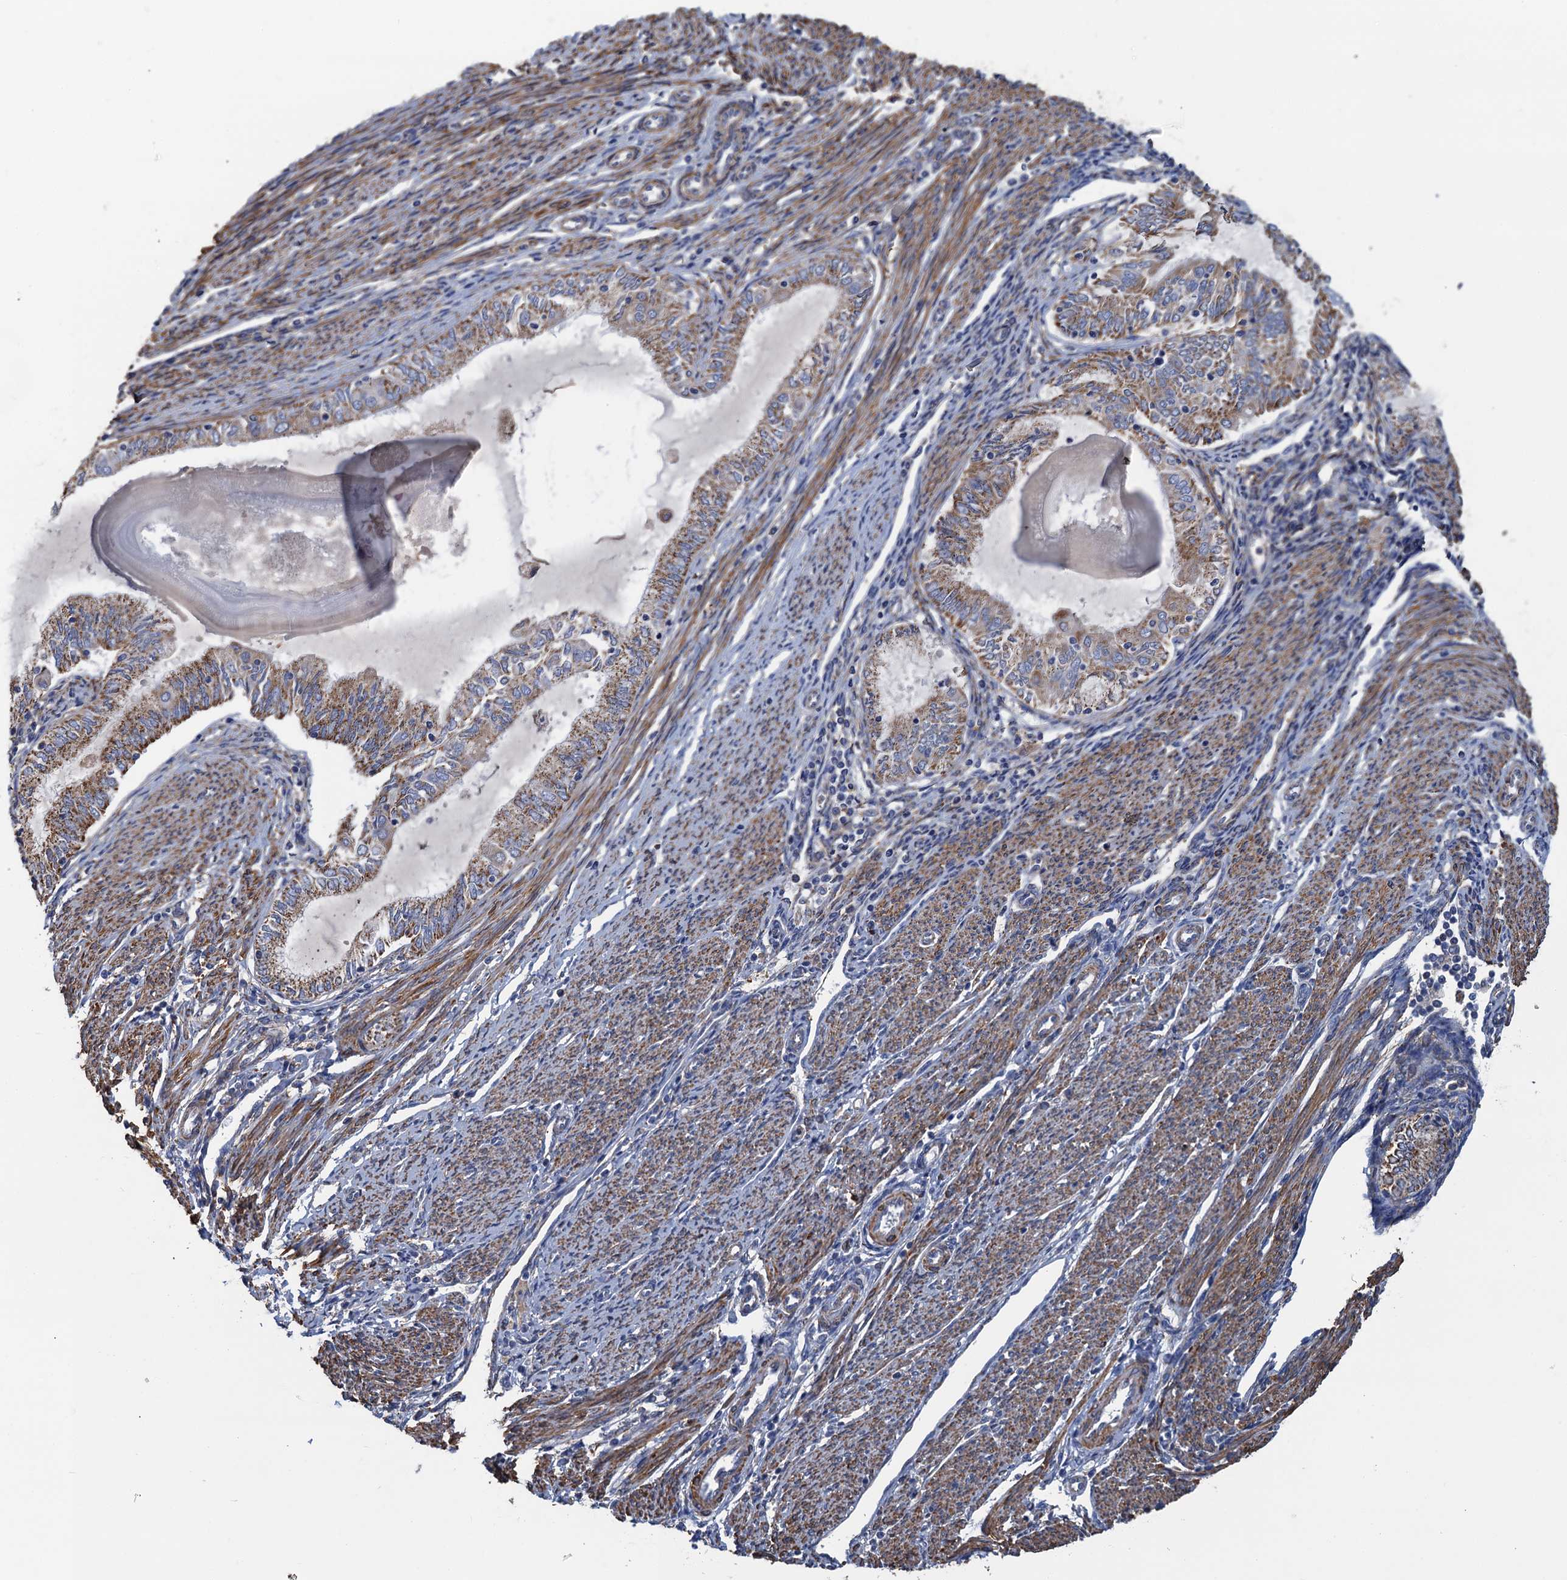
{"staining": {"intensity": "moderate", "quantity": ">75%", "location": "cytoplasmic/membranous"}, "tissue": "endometrial cancer", "cell_type": "Tumor cells", "image_type": "cancer", "snomed": [{"axis": "morphology", "description": "Adenocarcinoma, NOS"}, {"axis": "topography", "description": "Endometrium"}], "caption": "Immunohistochemistry (IHC) histopathology image of human endometrial cancer stained for a protein (brown), which exhibits medium levels of moderate cytoplasmic/membranous staining in approximately >75% of tumor cells.", "gene": "GCSH", "patient": {"sex": "female", "age": 79}}